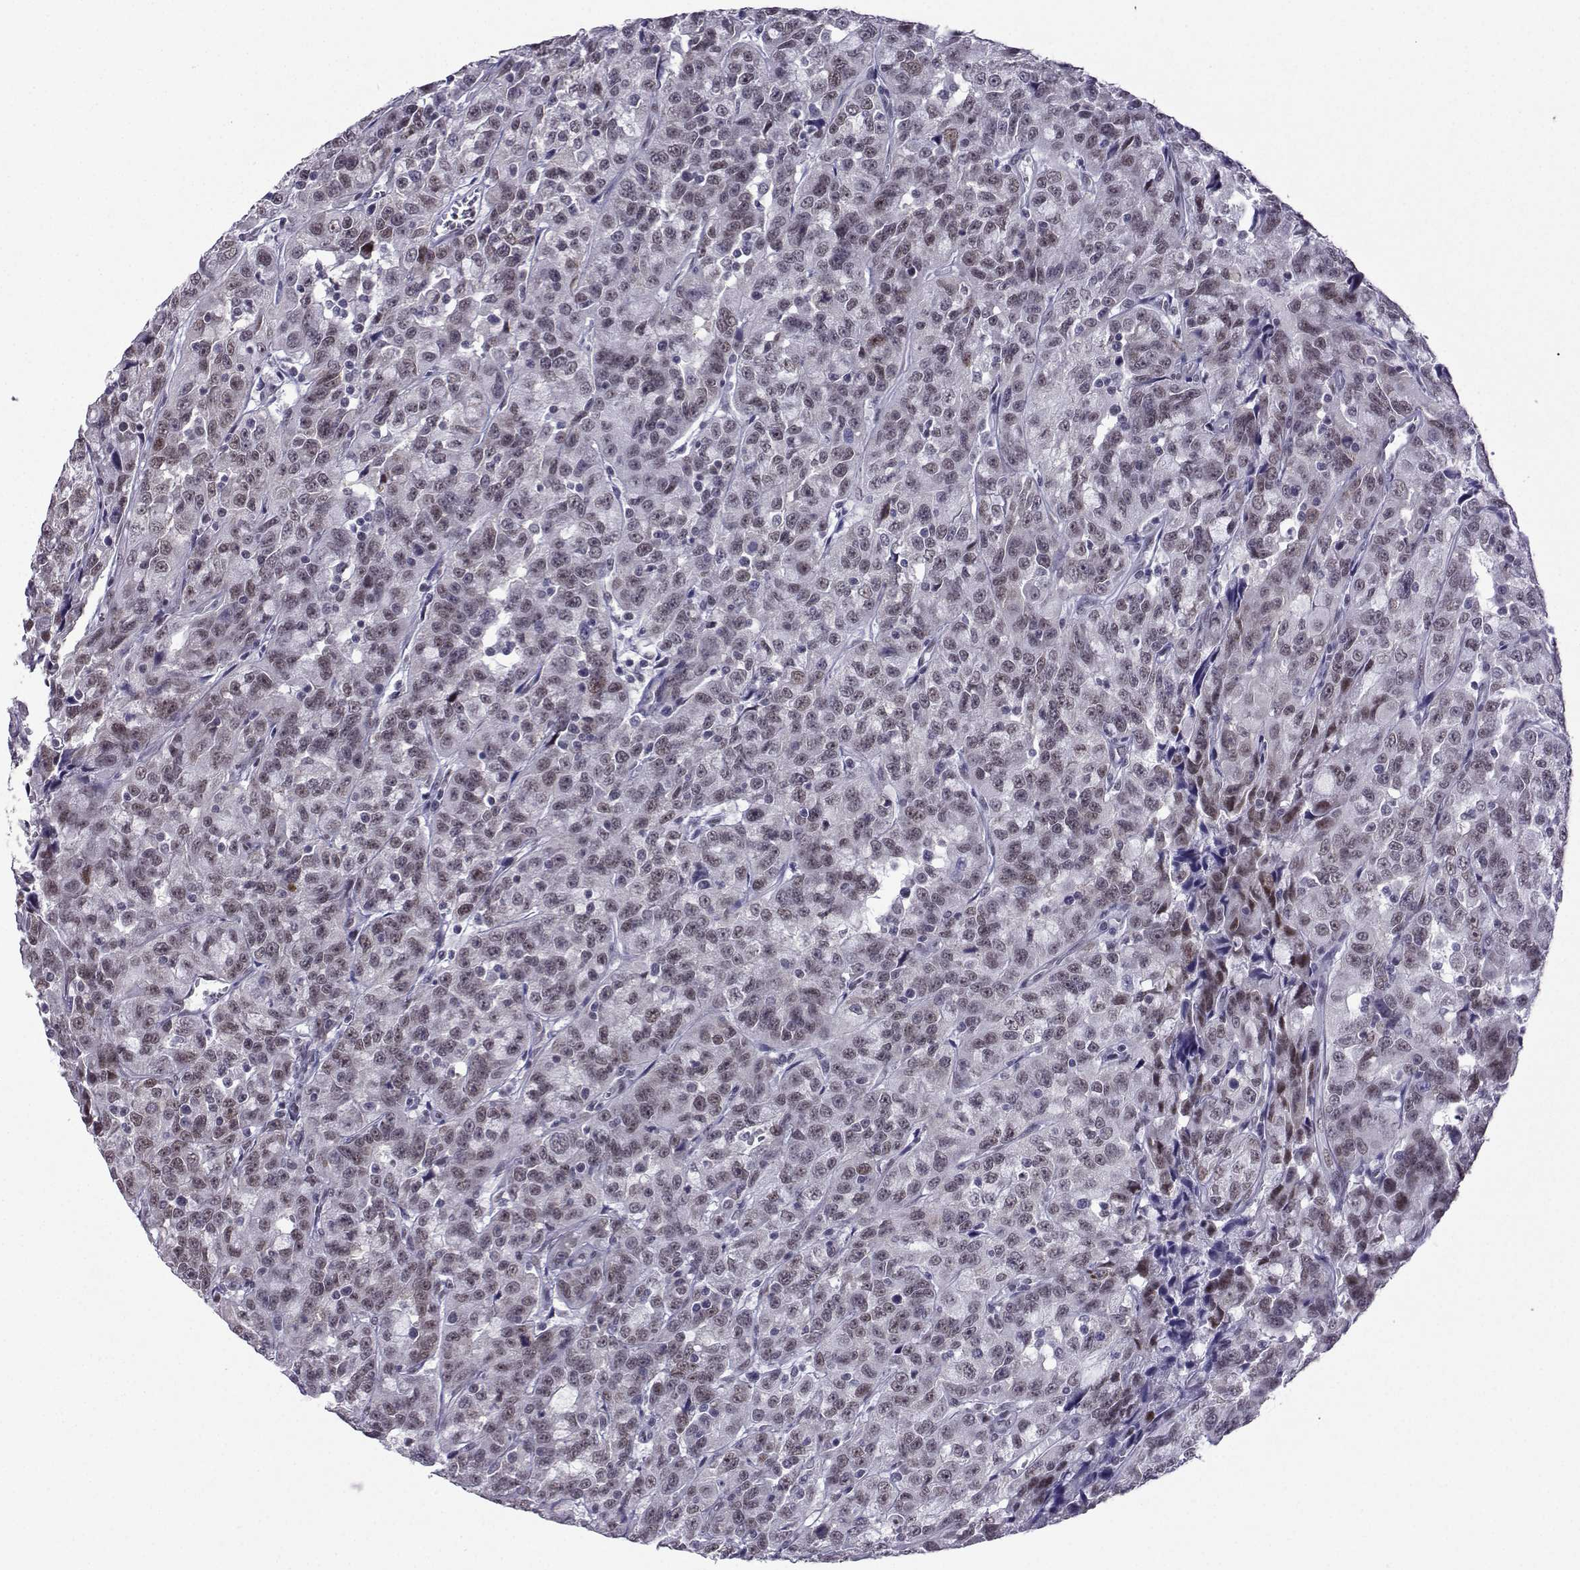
{"staining": {"intensity": "weak", "quantity": "25%-75%", "location": "nuclear"}, "tissue": "urothelial cancer", "cell_type": "Tumor cells", "image_type": "cancer", "snomed": [{"axis": "morphology", "description": "Urothelial carcinoma, NOS"}, {"axis": "morphology", "description": "Urothelial carcinoma, High grade"}, {"axis": "topography", "description": "Urinary bladder"}], "caption": "A micrograph of transitional cell carcinoma stained for a protein exhibits weak nuclear brown staining in tumor cells. The staining is performed using DAB (3,3'-diaminobenzidine) brown chromogen to label protein expression. The nuclei are counter-stained blue using hematoxylin.", "gene": "LORICRIN", "patient": {"sex": "female", "age": 73}}